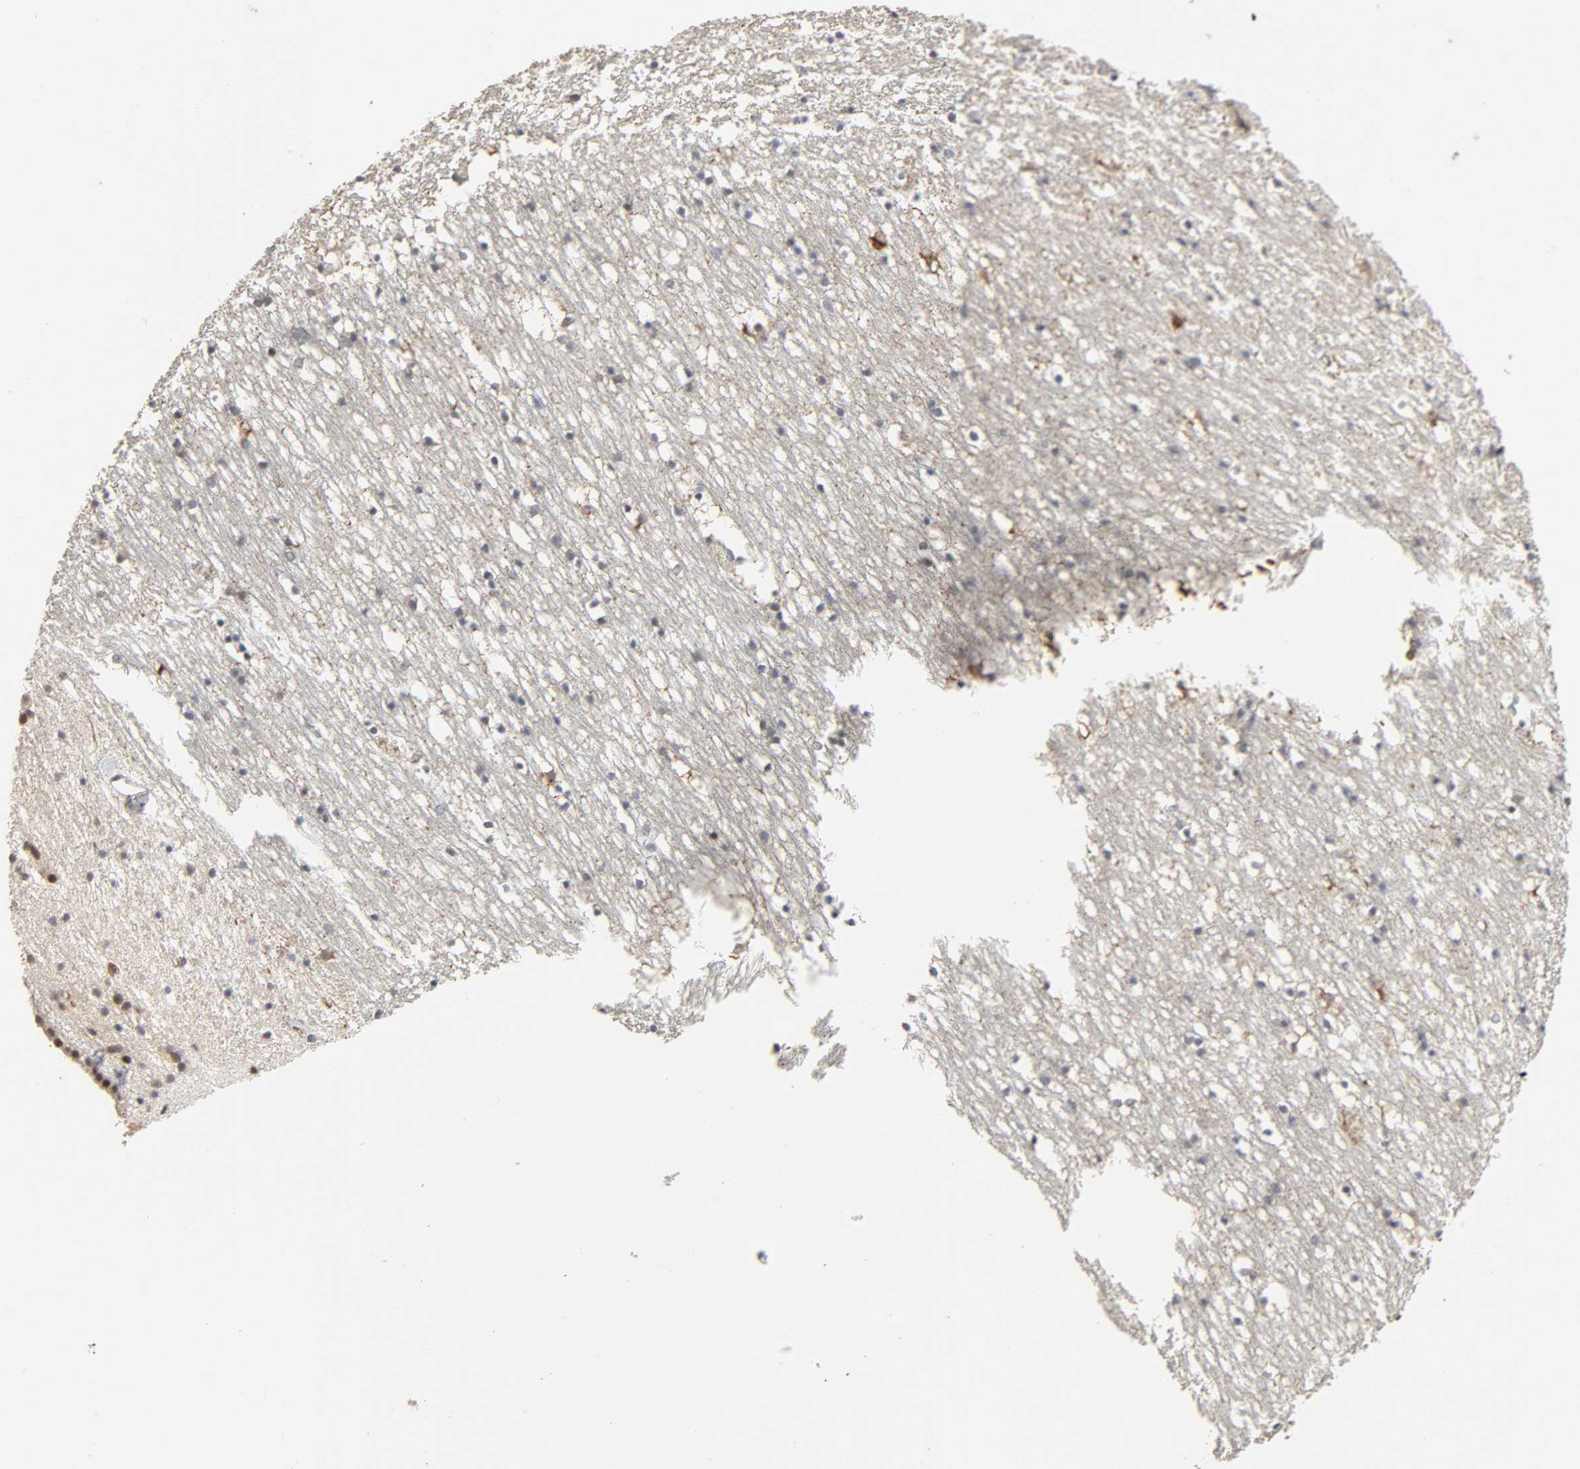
{"staining": {"intensity": "weak", "quantity": "25%-75%", "location": "nuclear"}, "tissue": "caudate", "cell_type": "Glial cells", "image_type": "normal", "snomed": [{"axis": "morphology", "description": "Normal tissue, NOS"}, {"axis": "topography", "description": "Lateral ventricle wall"}], "caption": "Immunohistochemical staining of unremarkable human caudate exhibits weak nuclear protein expression in approximately 25%-75% of glial cells. The staining is performed using DAB brown chromogen to label protein expression. The nuclei are counter-stained blue using hematoxylin.", "gene": "ZNF222", "patient": {"sex": "male", "age": 45}}